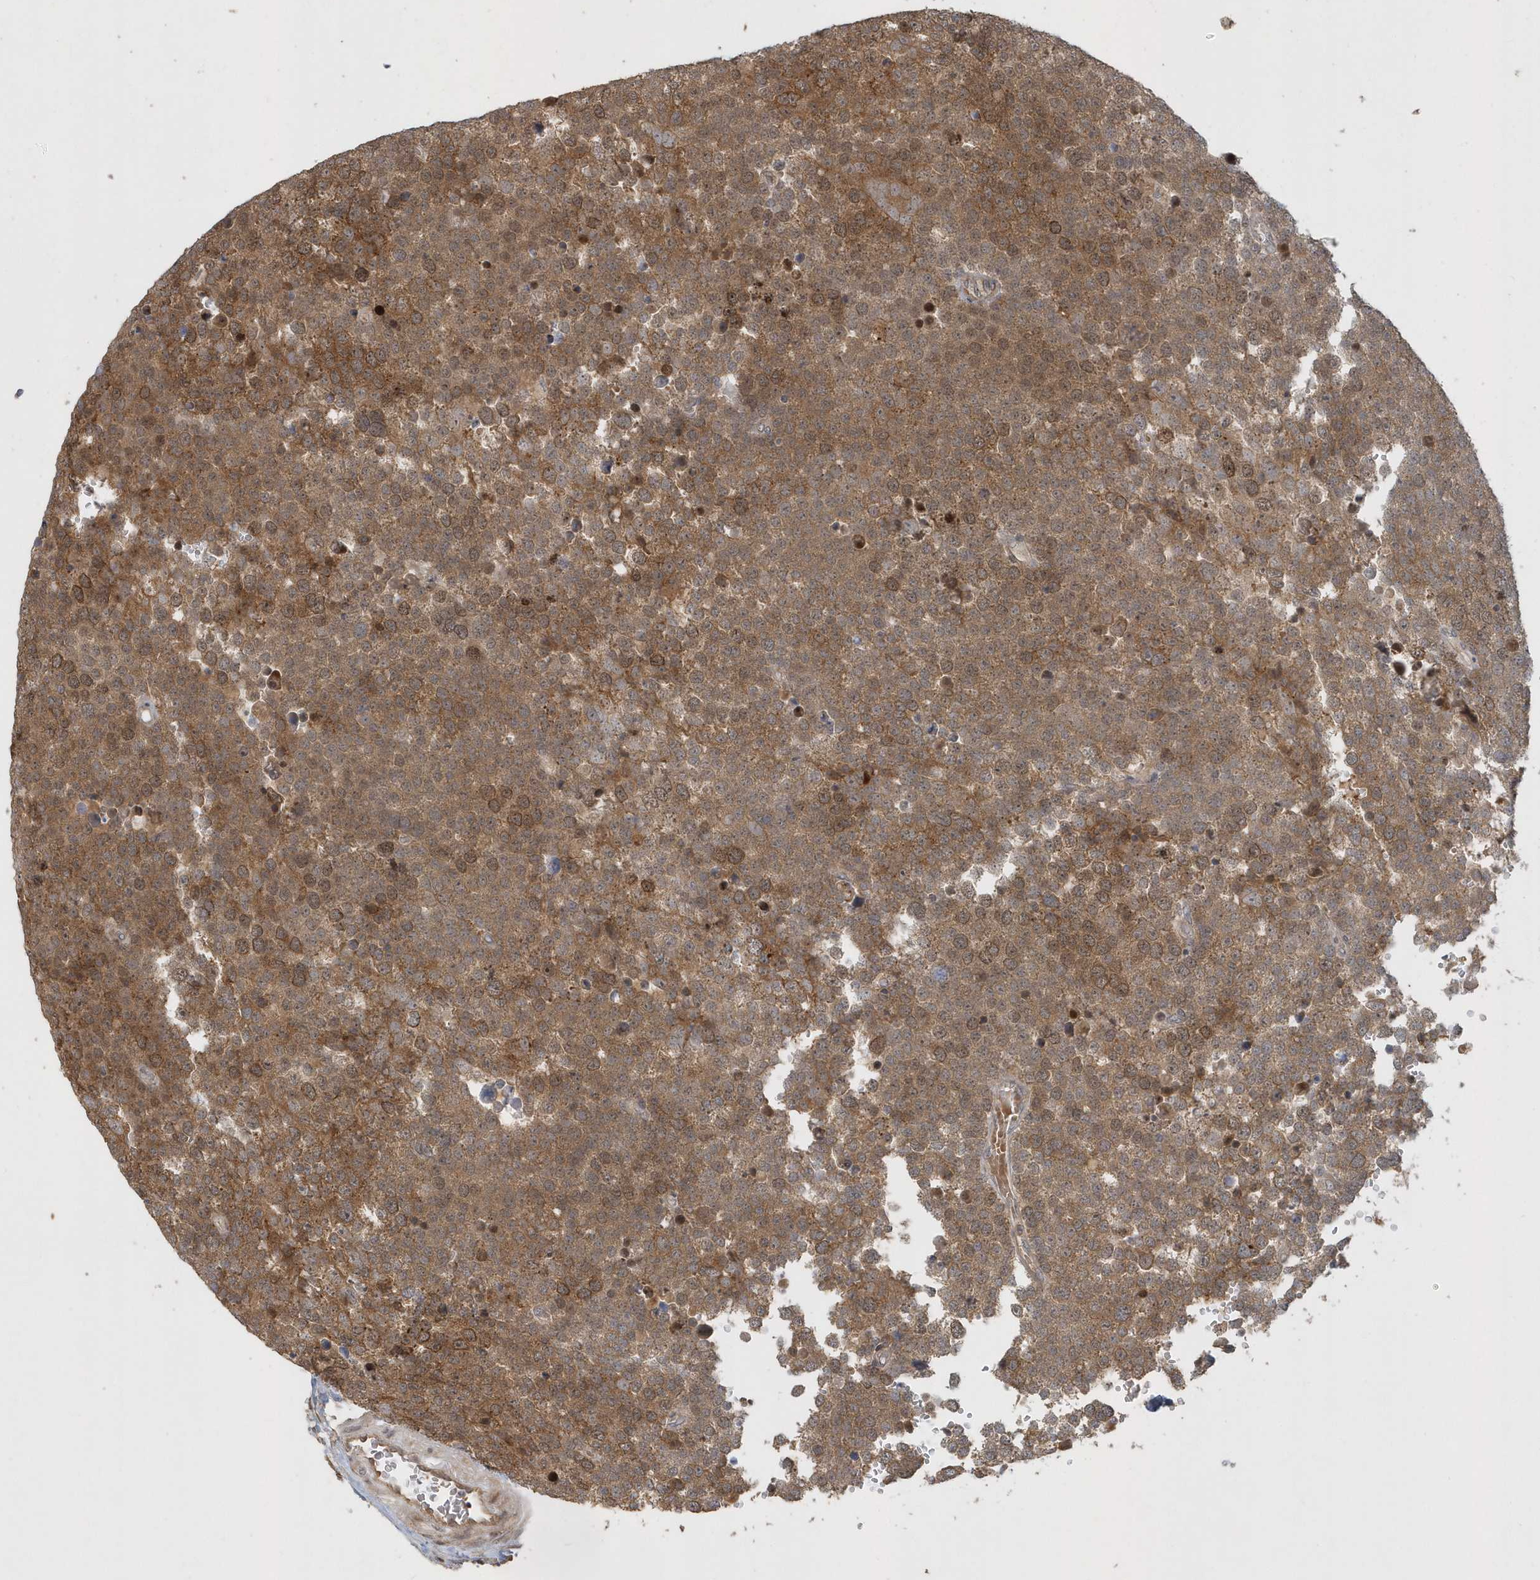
{"staining": {"intensity": "moderate", "quantity": ">75%", "location": "cytoplasmic/membranous,nuclear"}, "tissue": "testis cancer", "cell_type": "Tumor cells", "image_type": "cancer", "snomed": [{"axis": "morphology", "description": "Seminoma, NOS"}, {"axis": "topography", "description": "Testis"}], "caption": "Protein expression analysis of testis cancer reveals moderate cytoplasmic/membranous and nuclear positivity in approximately >75% of tumor cells.", "gene": "TRAIP", "patient": {"sex": "male", "age": 71}}